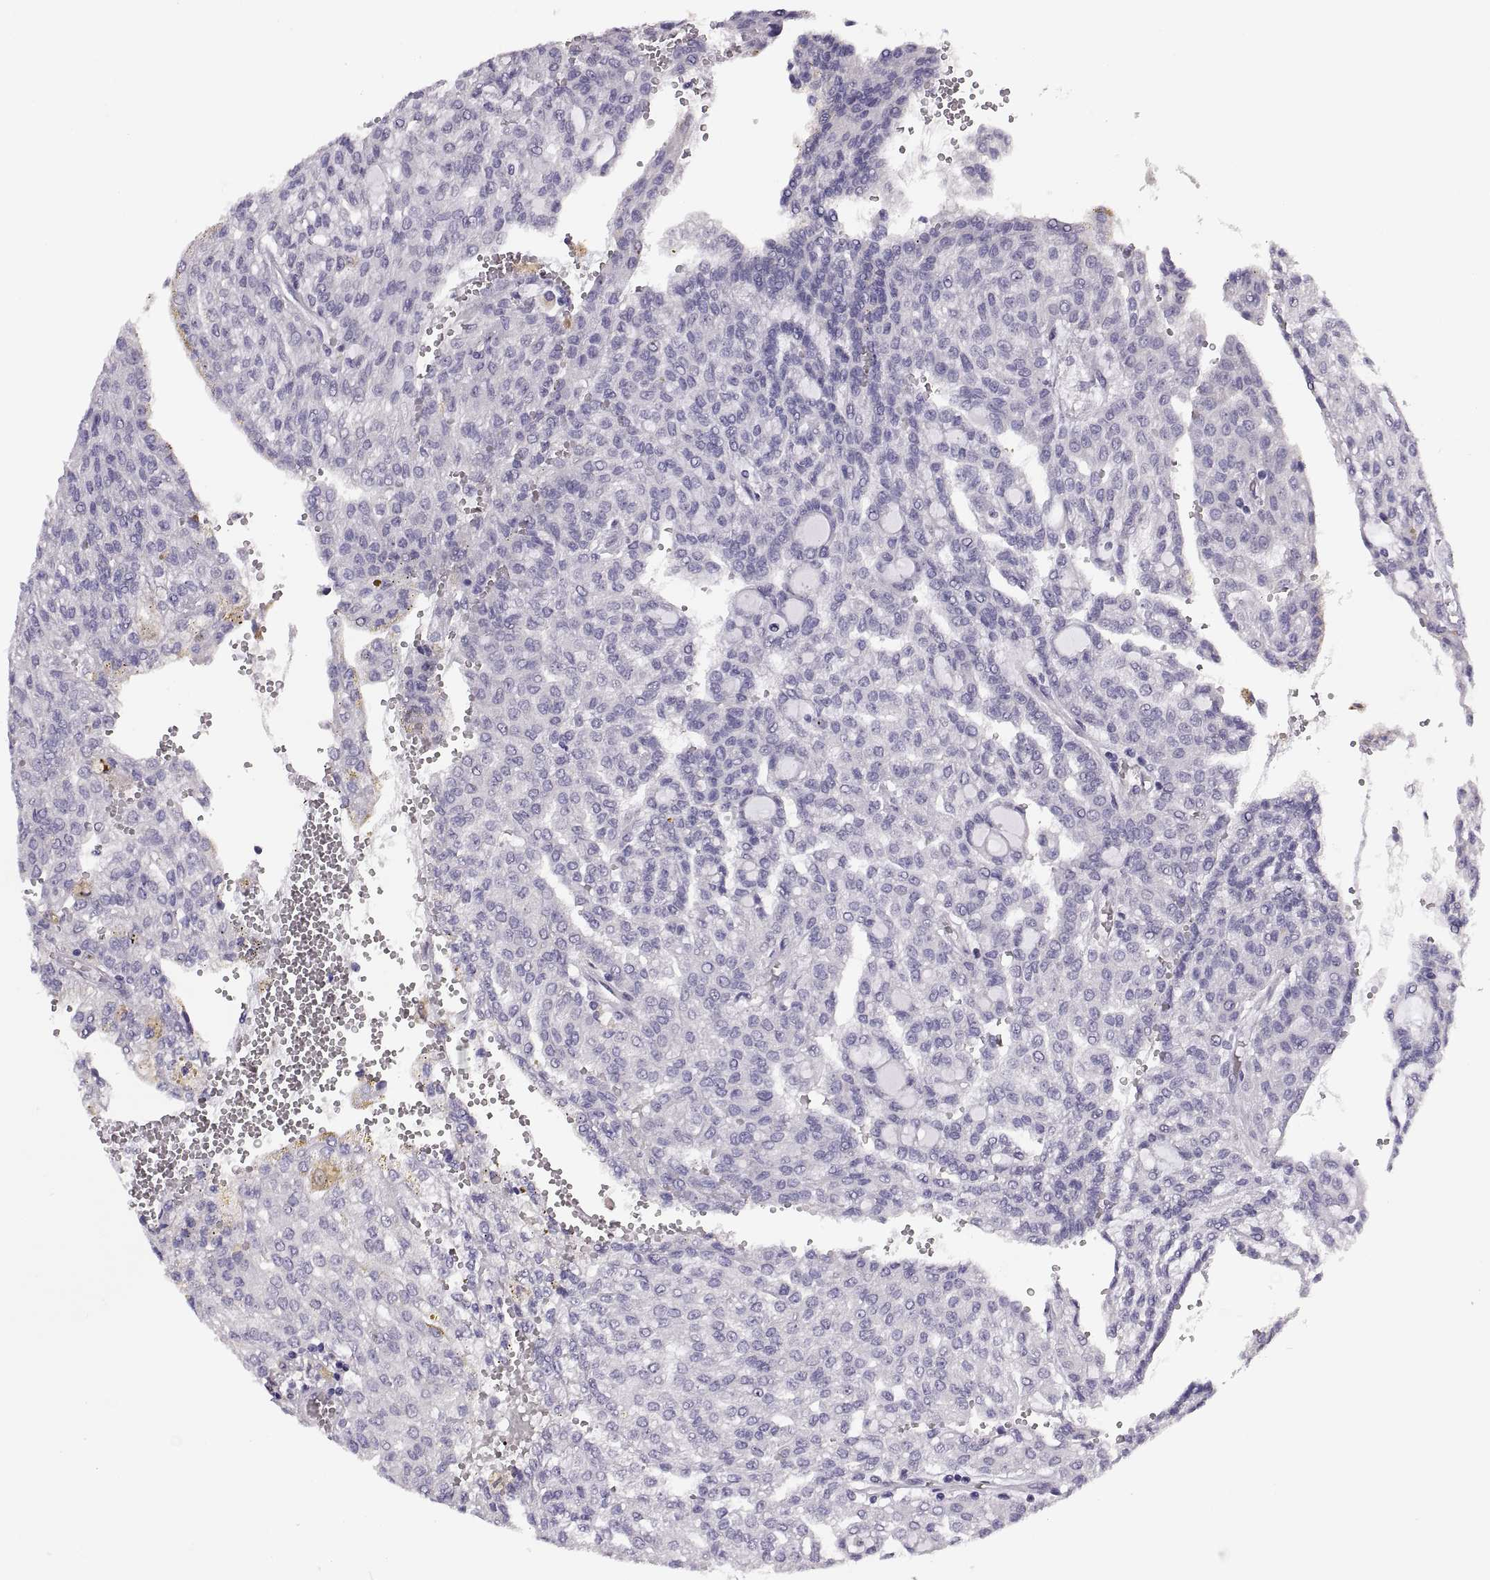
{"staining": {"intensity": "negative", "quantity": "none", "location": "none"}, "tissue": "renal cancer", "cell_type": "Tumor cells", "image_type": "cancer", "snomed": [{"axis": "morphology", "description": "Adenocarcinoma, NOS"}, {"axis": "topography", "description": "Kidney"}], "caption": "Immunohistochemistry histopathology image of renal adenocarcinoma stained for a protein (brown), which reveals no staining in tumor cells.", "gene": "MAGEB18", "patient": {"sex": "male", "age": 63}}